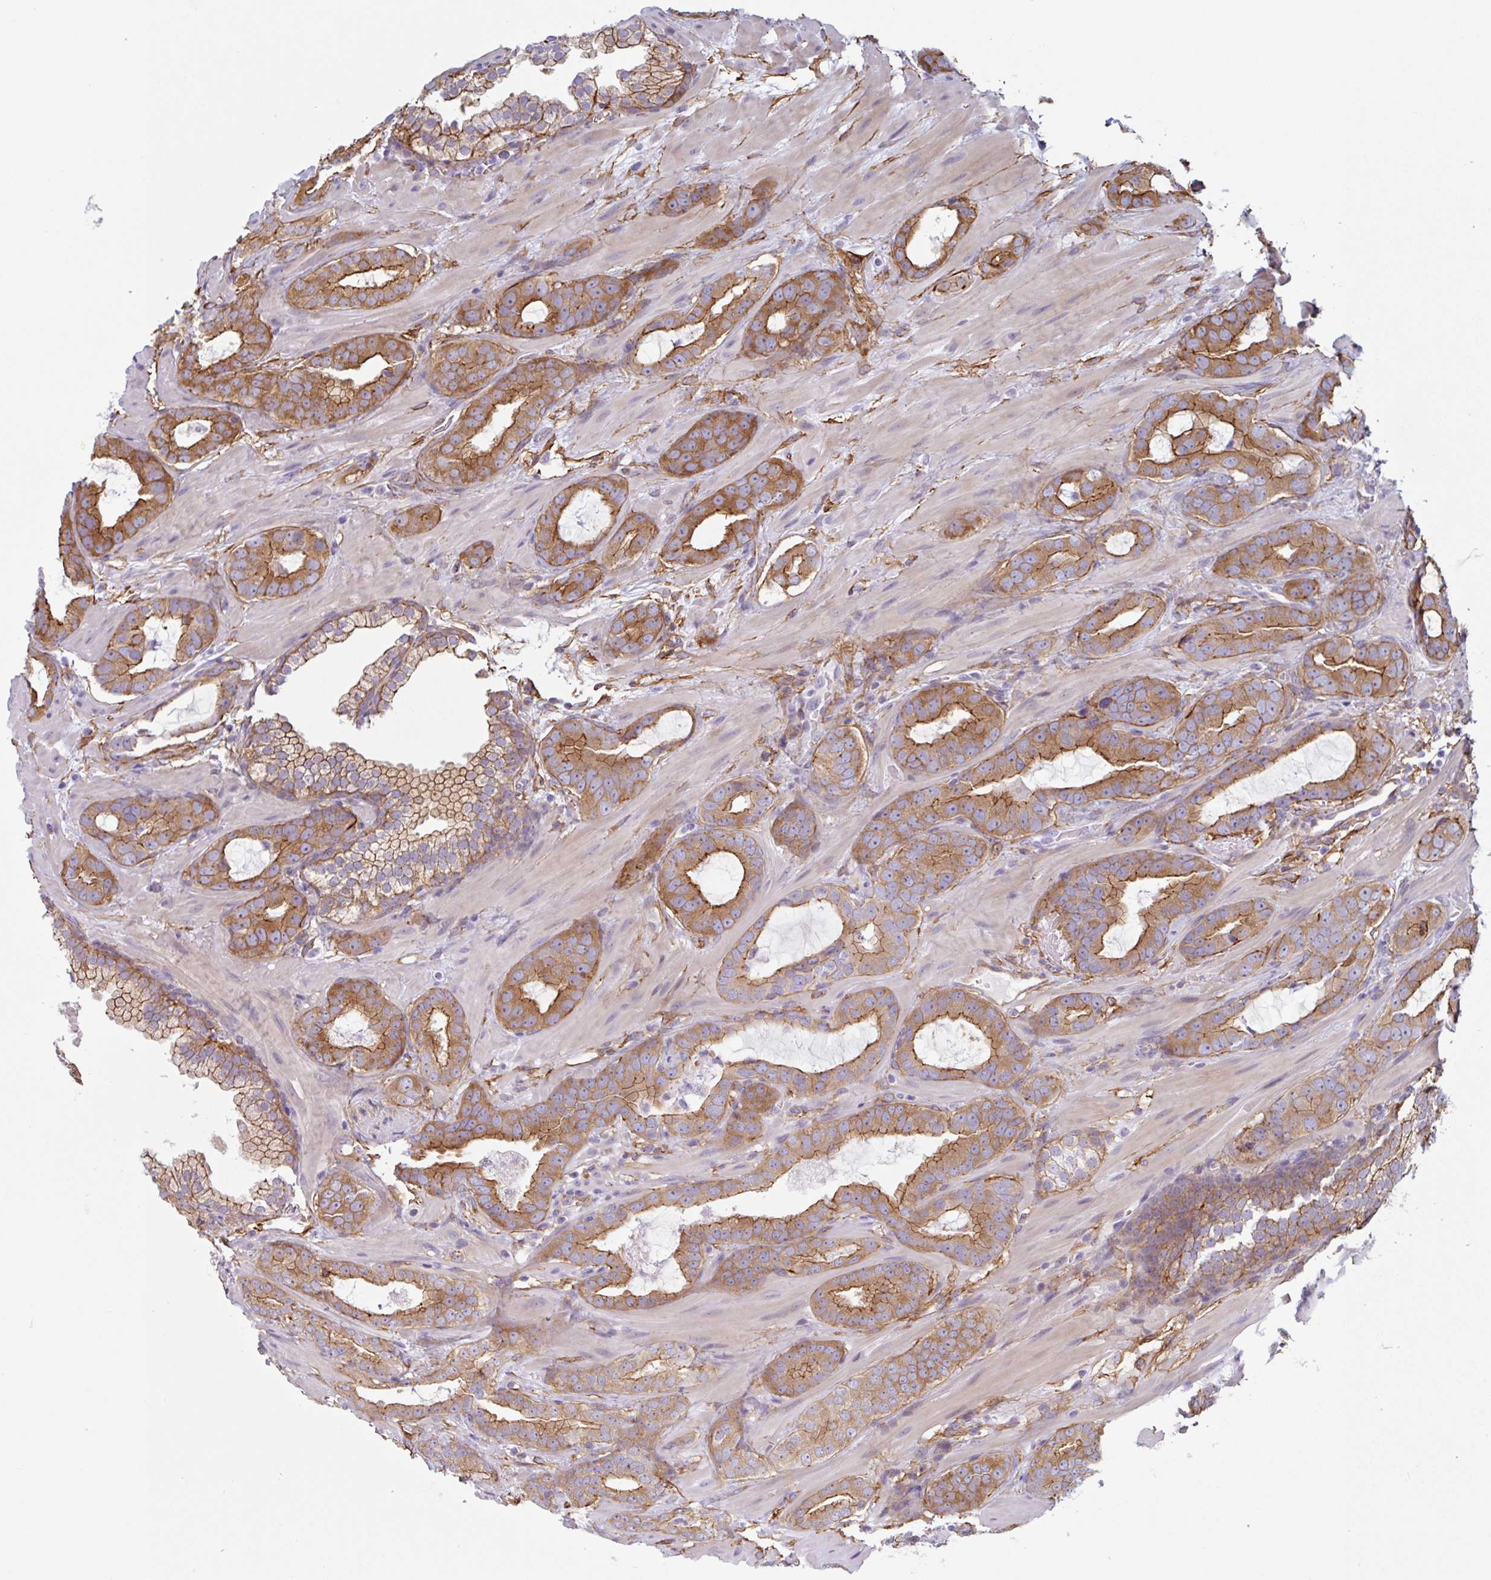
{"staining": {"intensity": "moderate", "quantity": ">75%", "location": "cytoplasmic/membranous"}, "tissue": "prostate cancer", "cell_type": "Tumor cells", "image_type": "cancer", "snomed": [{"axis": "morphology", "description": "Adenocarcinoma, Low grade"}, {"axis": "topography", "description": "Prostate"}], "caption": "DAB immunohistochemical staining of prostate cancer demonstrates moderate cytoplasmic/membranous protein positivity in about >75% of tumor cells.", "gene": "MYH10", "patient": {"sex": "male", "age": 62}}